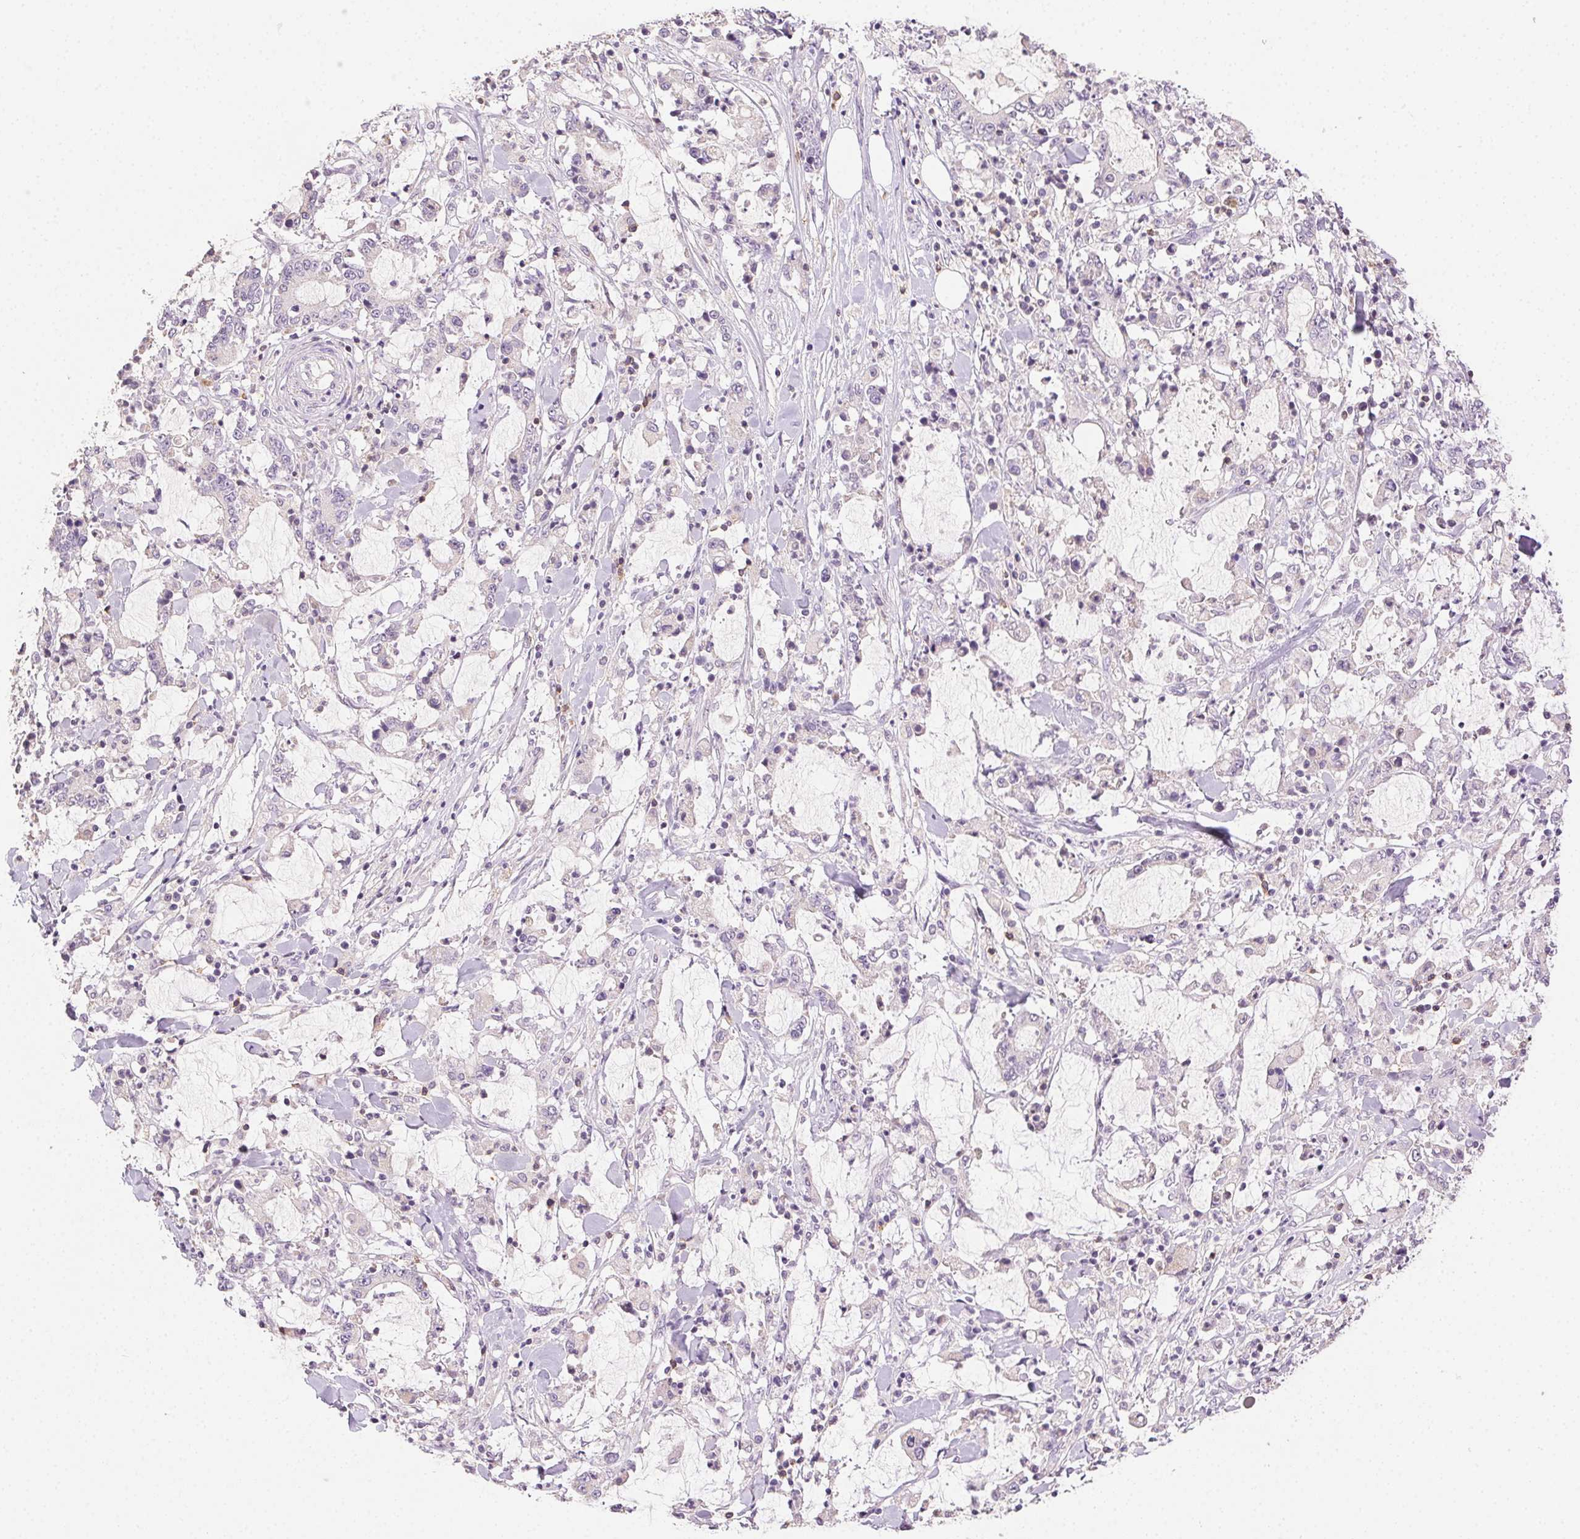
{"staining": {"intensity": "negative", "quantity": "none", "location": "none"}, "tissue": "stomach cancer", "cell_type": "Tumor cells", "image_type": "cancer", "snomed": [{"axis": "morphology", "description": "Adenocarcinoma, NOS"}, {"axis": "topography", "description": "Stomach, upper"}], "caption": "High power microscopy image of an immunohistochemistry (IHC) micrograph of stomach adenocarcinoma, revealing no significant expression in tumor cells. (Stains: DAB immunohistochemistry (IHC) with hematoxylin counter stain, Microscopy: brightfield microscopy at high magnification).", "gene": "AKAP5", "patient": {"sex": "male", "age": 68}}